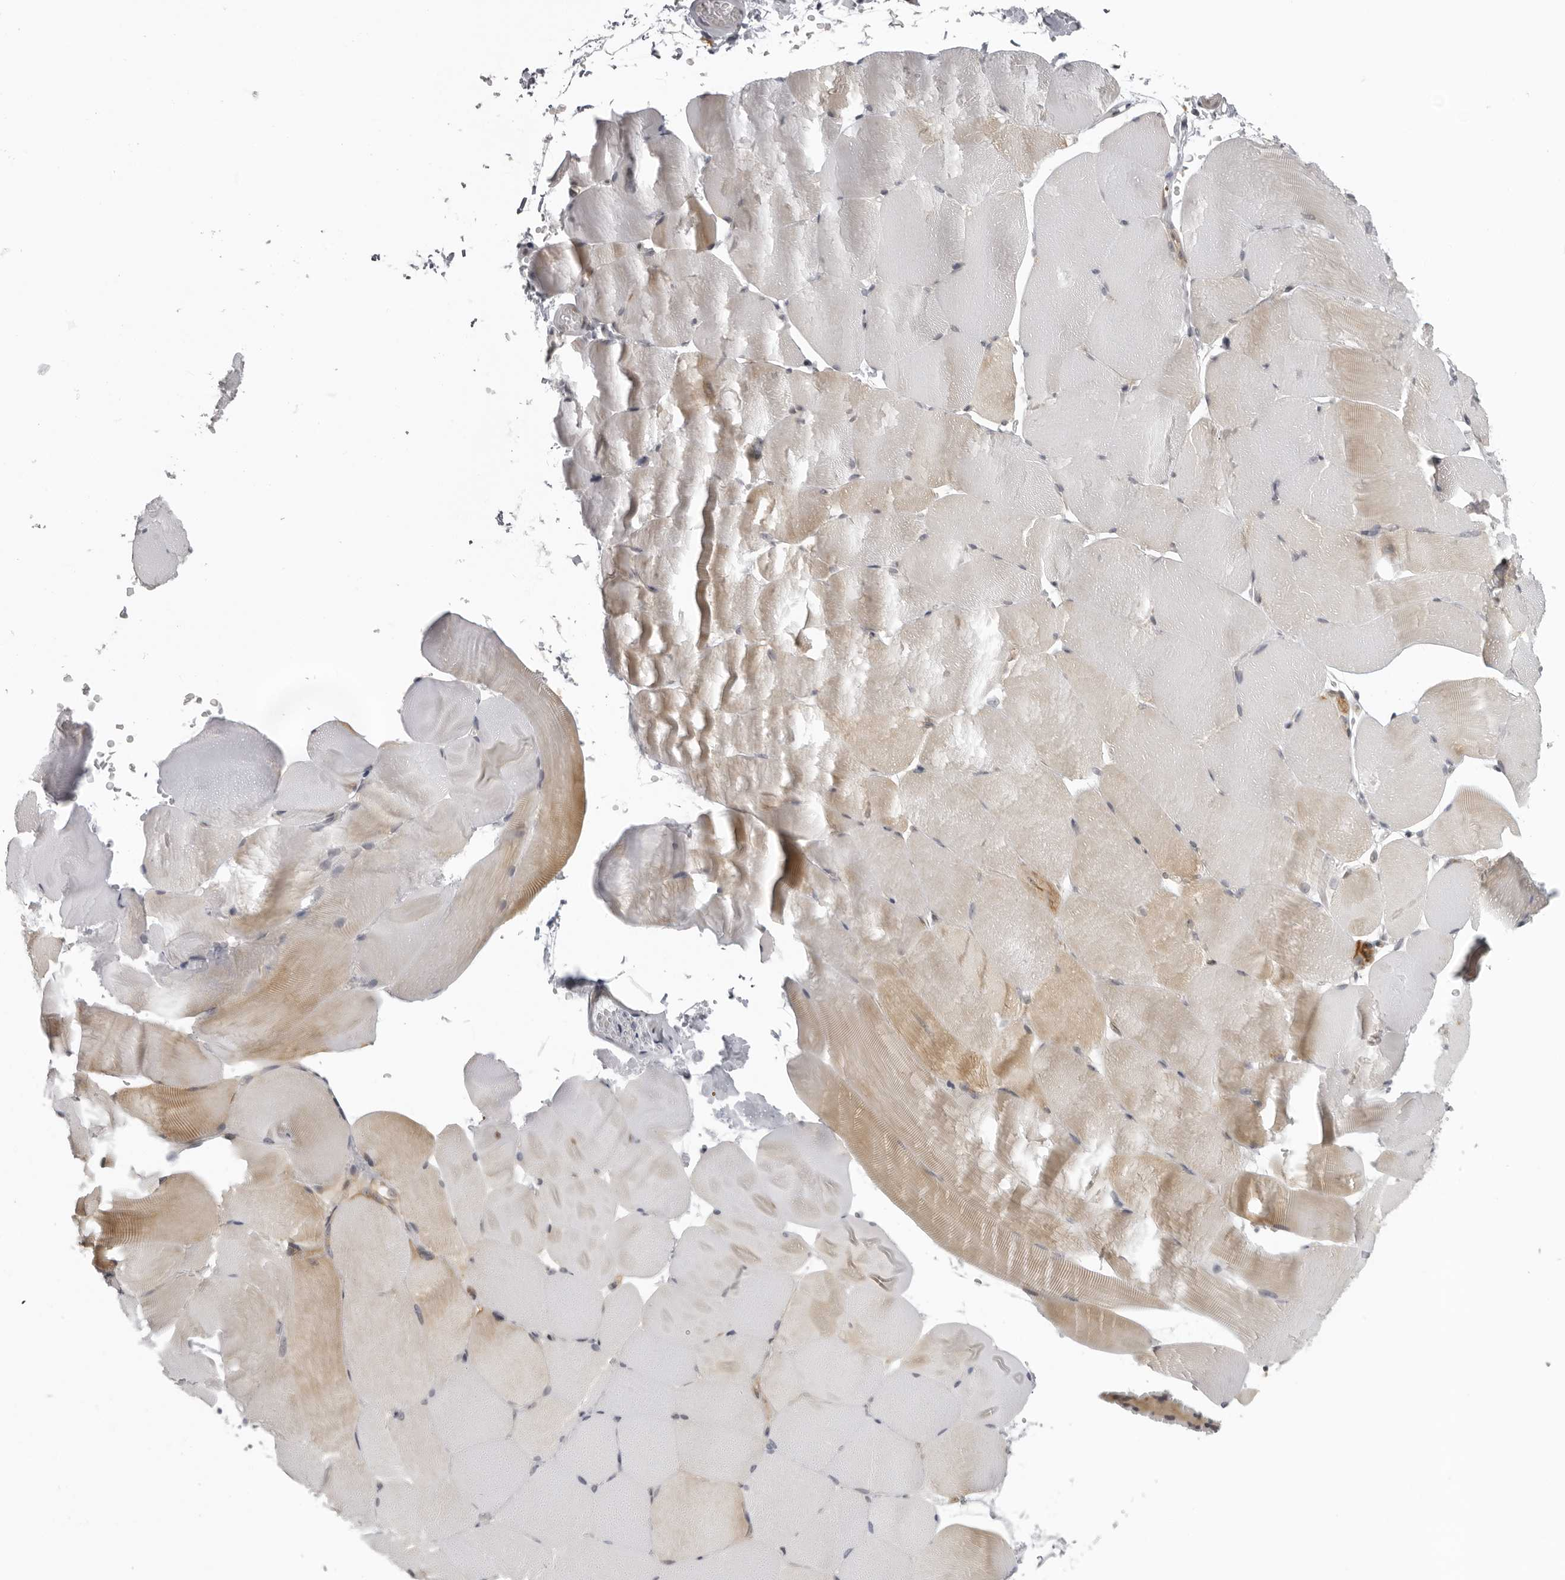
{"staining": {"intensity": "weak", "quantity": "25%-75%", "location": "cytoplasmic/membranous"}, "tissue": "skeletal muscle", "cell_type": "Myocytes", "image_type": "normal", "snomed": [{"axis": "morphology", "description": "Normal tissue, NOS"}, {"axis": "topography", "description": "Skeletal muscle"}, {"axis": "topography", "description": "Parathyroid gland"}], "caption": "Approximately 25%-75% of myocytes in benign skeletal muscle exhibit weak cytoplasmic/membranous protein positivity as visualized by brown immunohistochemical staining.", "gene": "MRPS15", "patient": {"sex": "female", "age": 37}}